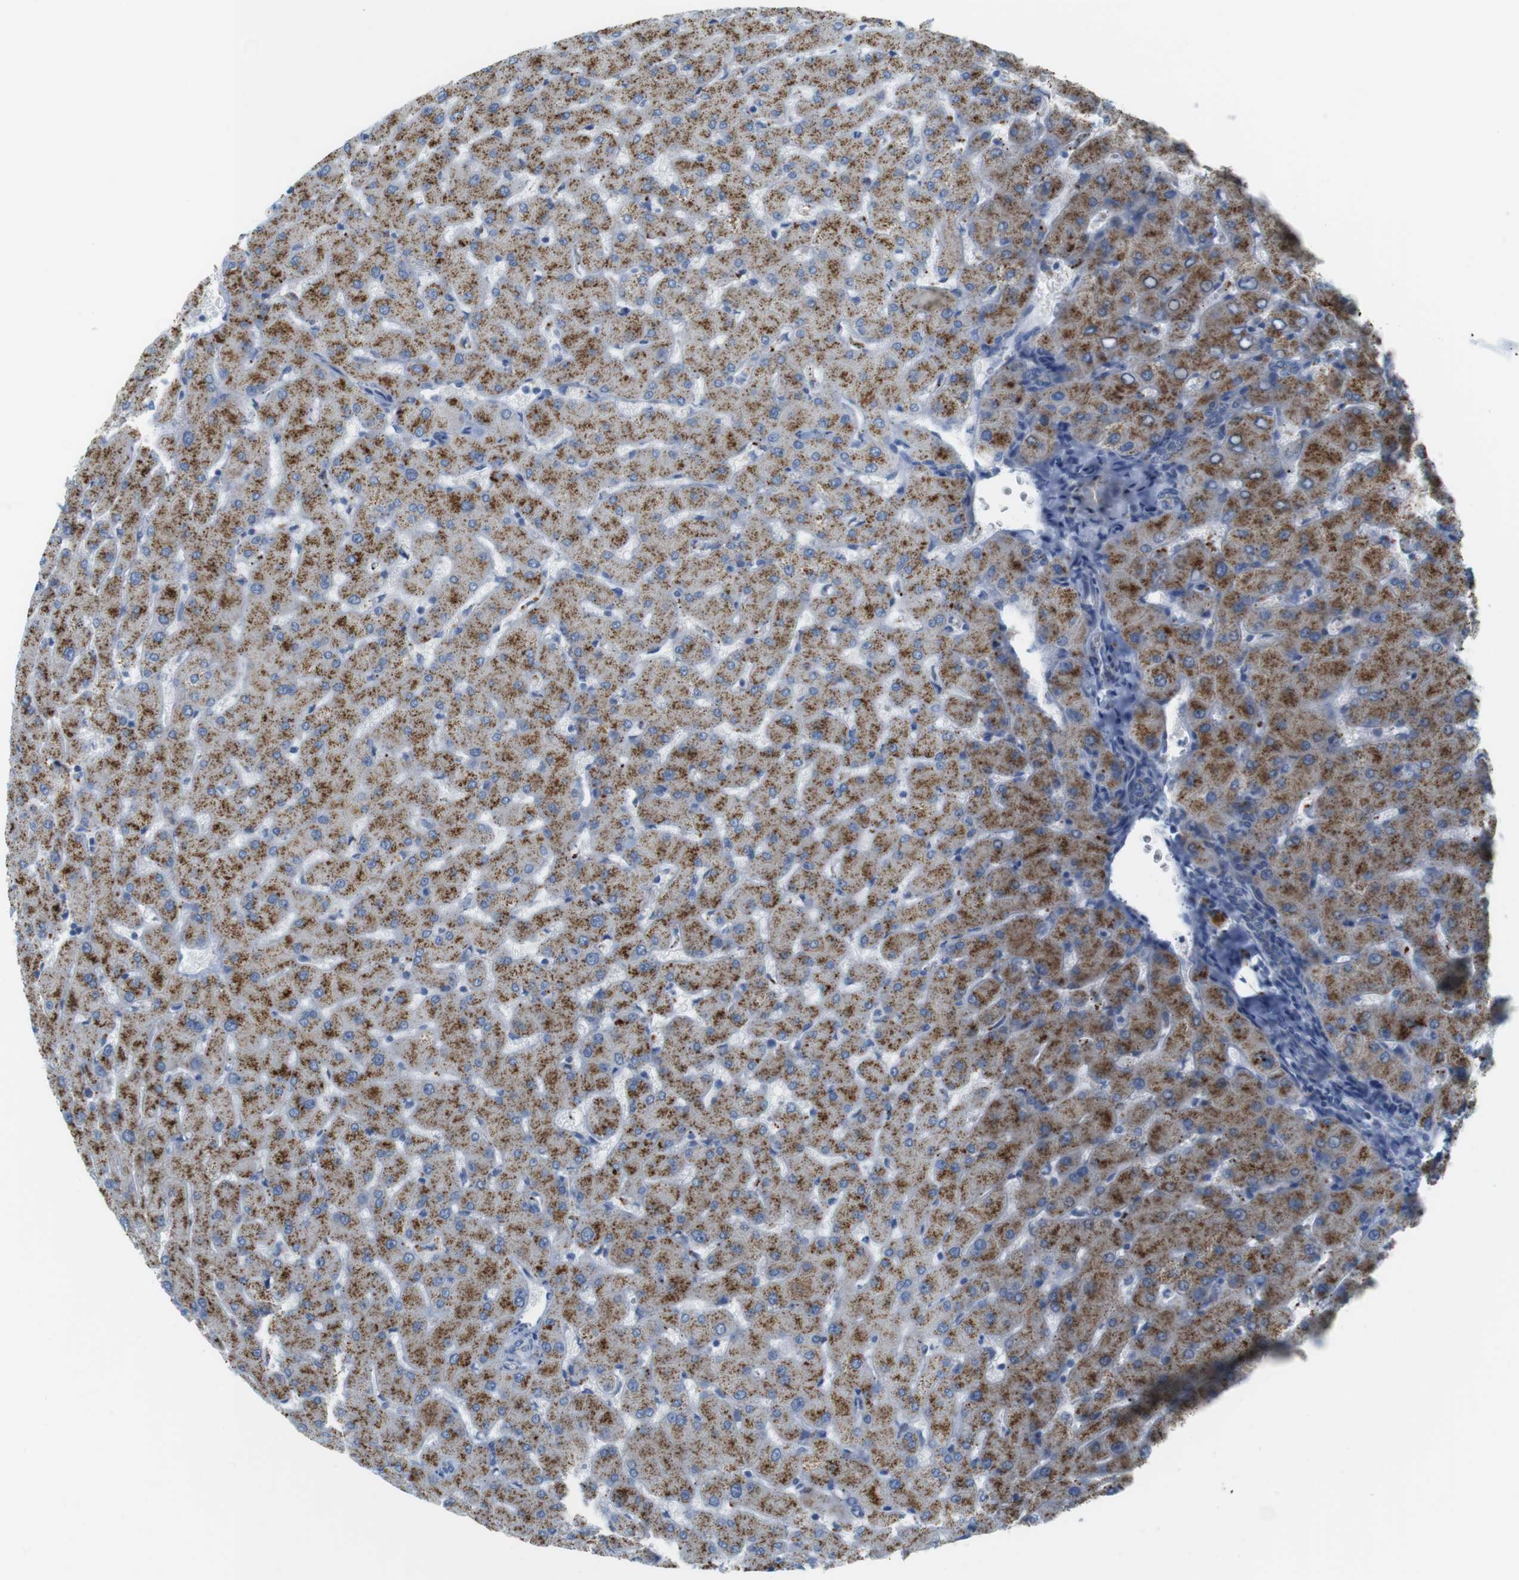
{"staining": {"intensity": "negative", "quantity": "none", "location": "none"}, "tissue": "liver", "cell_type": "Cholangiocytes", "image_type": "normal", "snomed": [{"axis": "morphology", "description": "Normal tissue, NOS"}, {"axis": "topography", "description": "Liver"}], "caption": "Immunohistochemical staining of unremarkable human liver demonstrates no significant expression in cholangiocytes.", "gene": "YIPF1", "patient": {"sex": "female", "age": 63}}